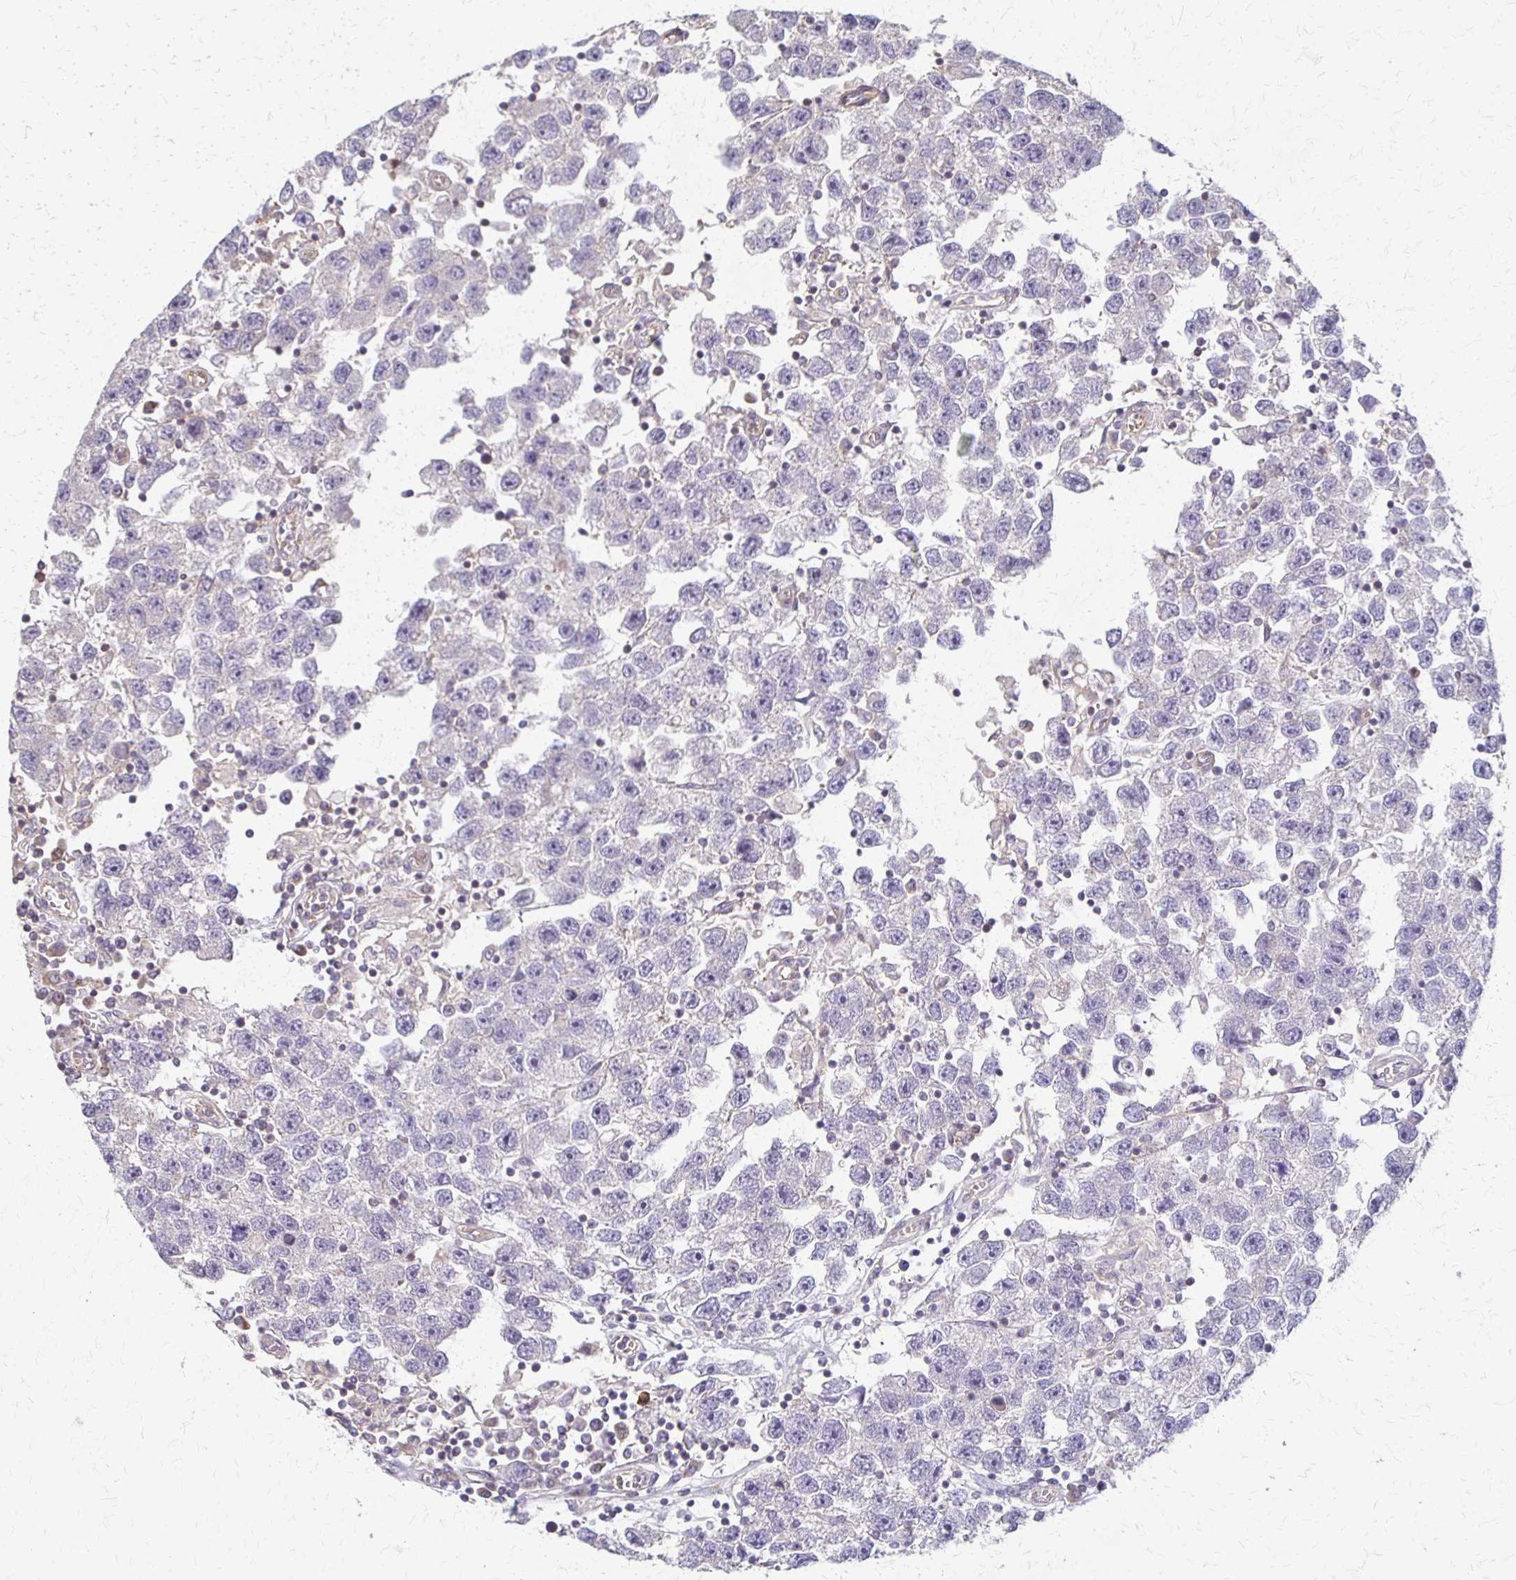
{"staining": {"intensity": "negative", "quantity": "none", "location": "none"}, "tissue": "testis cancer", "cell_type": "Tumor cells", "image_type": "cancer", "snomed": [{"axis": "morphology", "description": "Seminoma, NOS"}, {"axis": "topography", "description": "Testis"}], "caption": "Tumor cells are negative for protein expression in human testis seminoma. Nuclei are stained in blue.", "gene": "EIF4EBP2", "patient": {"sex": "male", "age": 26}}